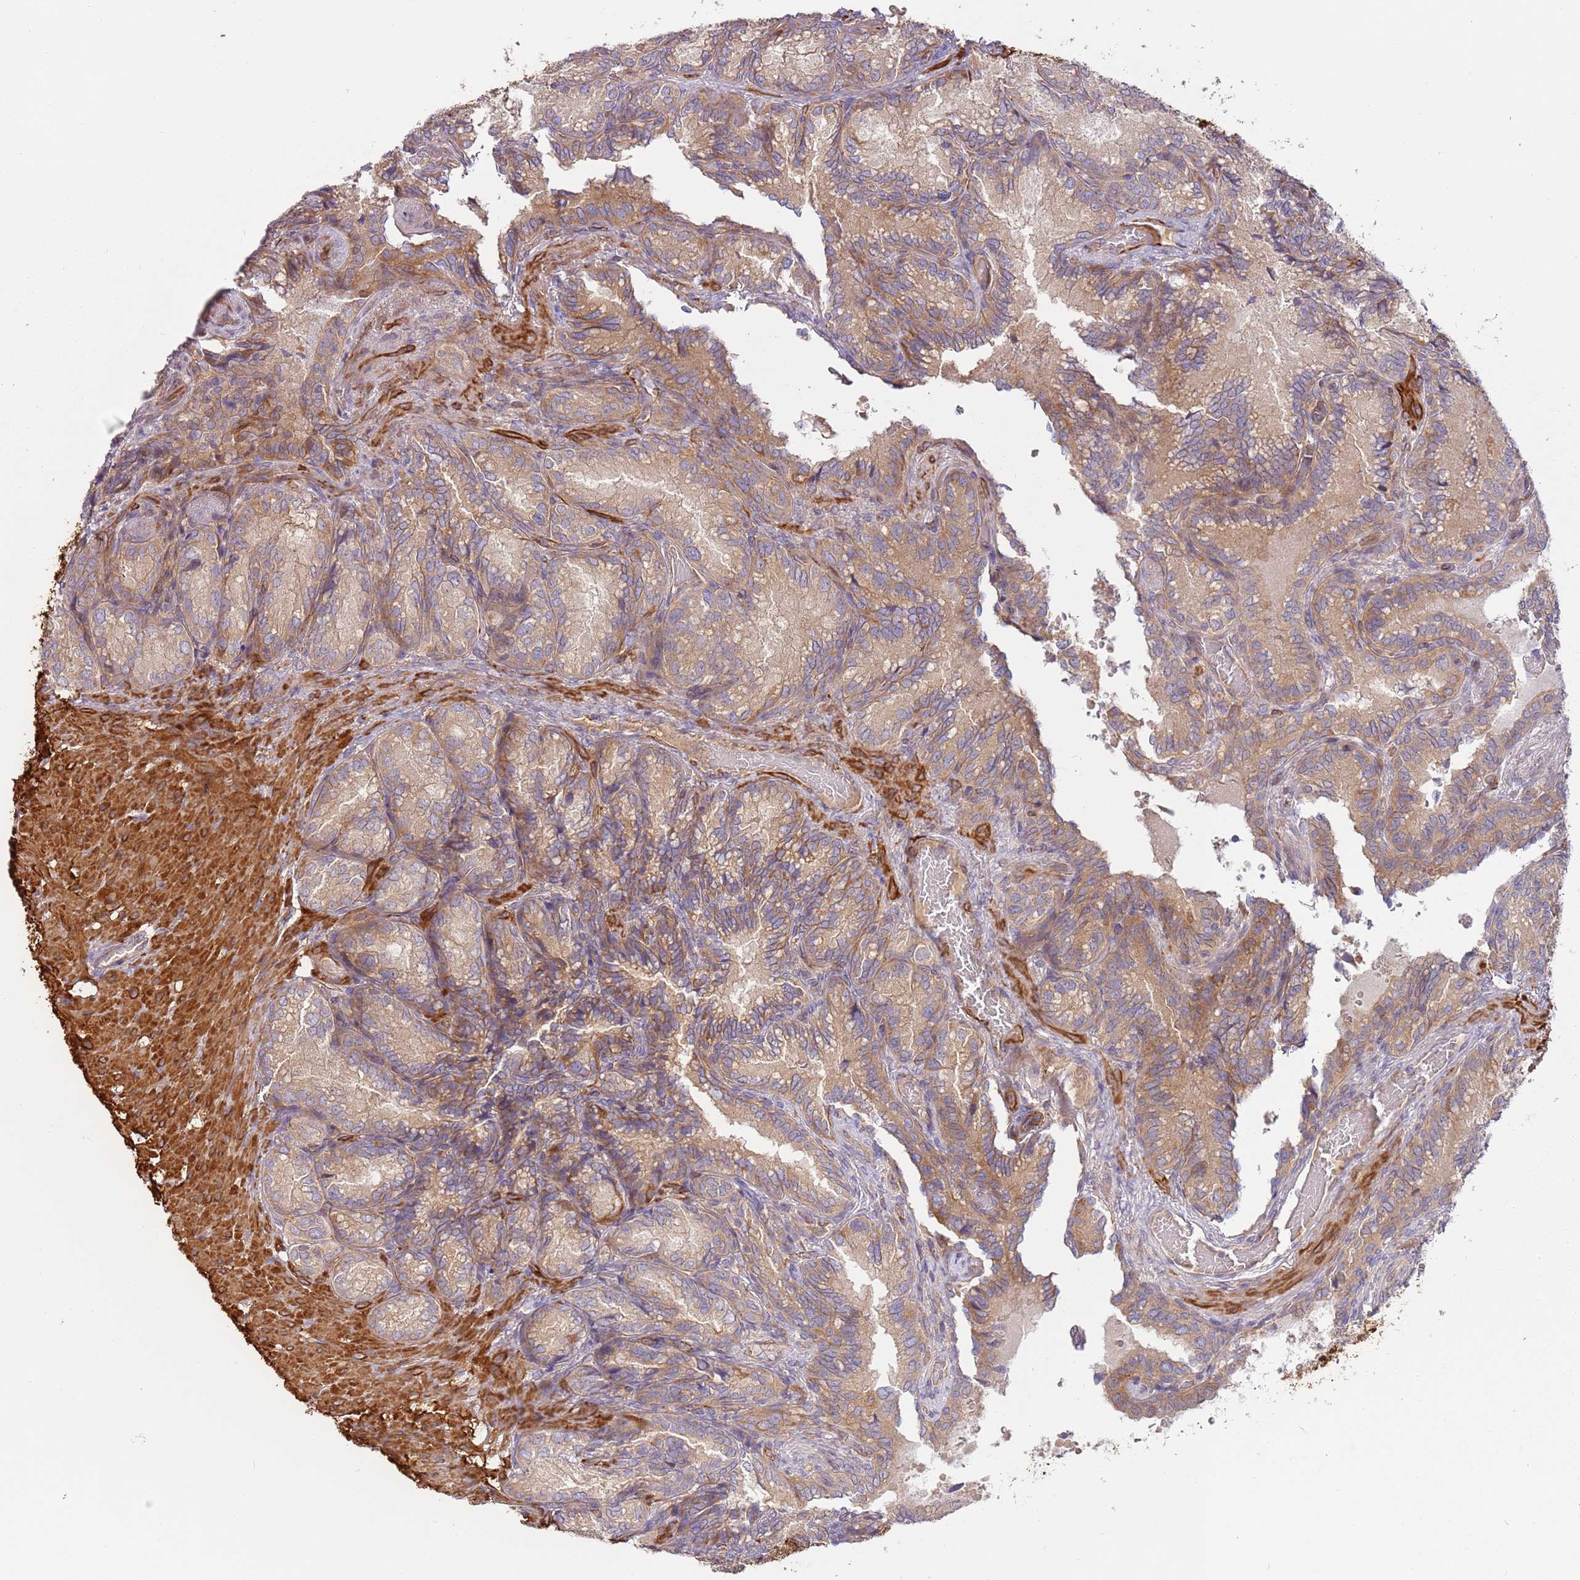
{"staining": {"intensity": "weak", "quantity": ">75%", "location": "cytoplasmic/membranous"}, "tissue": "seminal vesicle", "cell_type": "Glandular cells", "image_type": "normal", "snomed": [{"axis": "morphology", "description": "Normal tissue, NOS"}, {"axis": "topography", "description": "Seminal veicle"}], "caption": "Immunohistochemical staining of benign seminal vesicle displays weak cytoplasmic/membranous protein staining in about >75% of glandular cells. Nuclei are stained in blue.", "gene": "RNF128", "patient": {"sex": "male", "age": 58}}